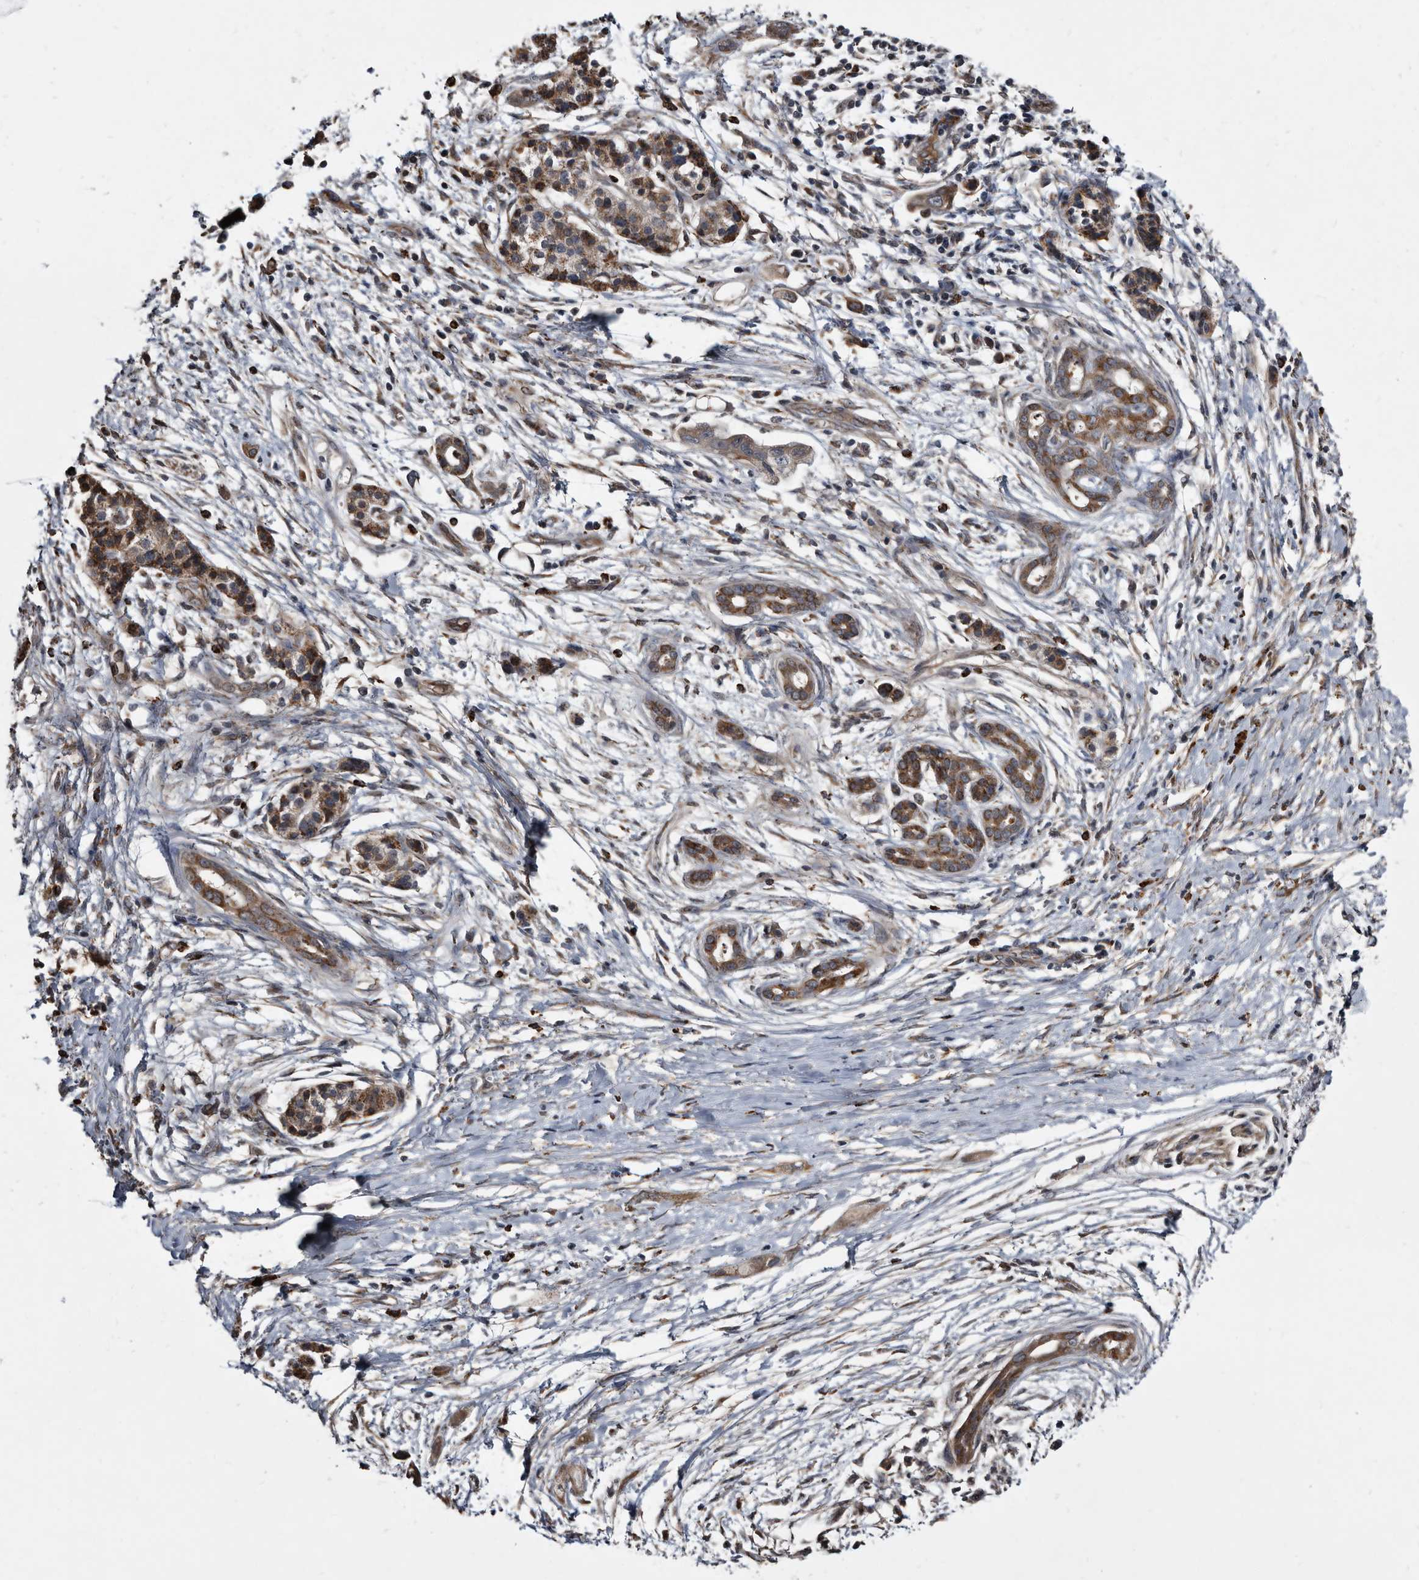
{"staining": {"intensity": "moderate", "quantity": ">75%", "location": "cytoplasmic/membranous"}, "tissue": "pancreatic cancer", "cell_type": "Tumor cells", "image_type": "cancer", "snomed": [{"axis": "morphology", "description": "Adenocarcinoma, NOS"}, {"axis": "topography", "description": "Pancreas"}], "caption": "Protein staining of adenocarcinoma (pancreatic) tissue exhibits moderate cytoplasmic/membranous expression in approximately >75% of tumor cells. (Stains: DAB in brown, nuclei in blue, Microscopy: brightfield microscopy at high magnification).", "gene": "CTSA", "patient": {"sex": "male", "age": 59}}